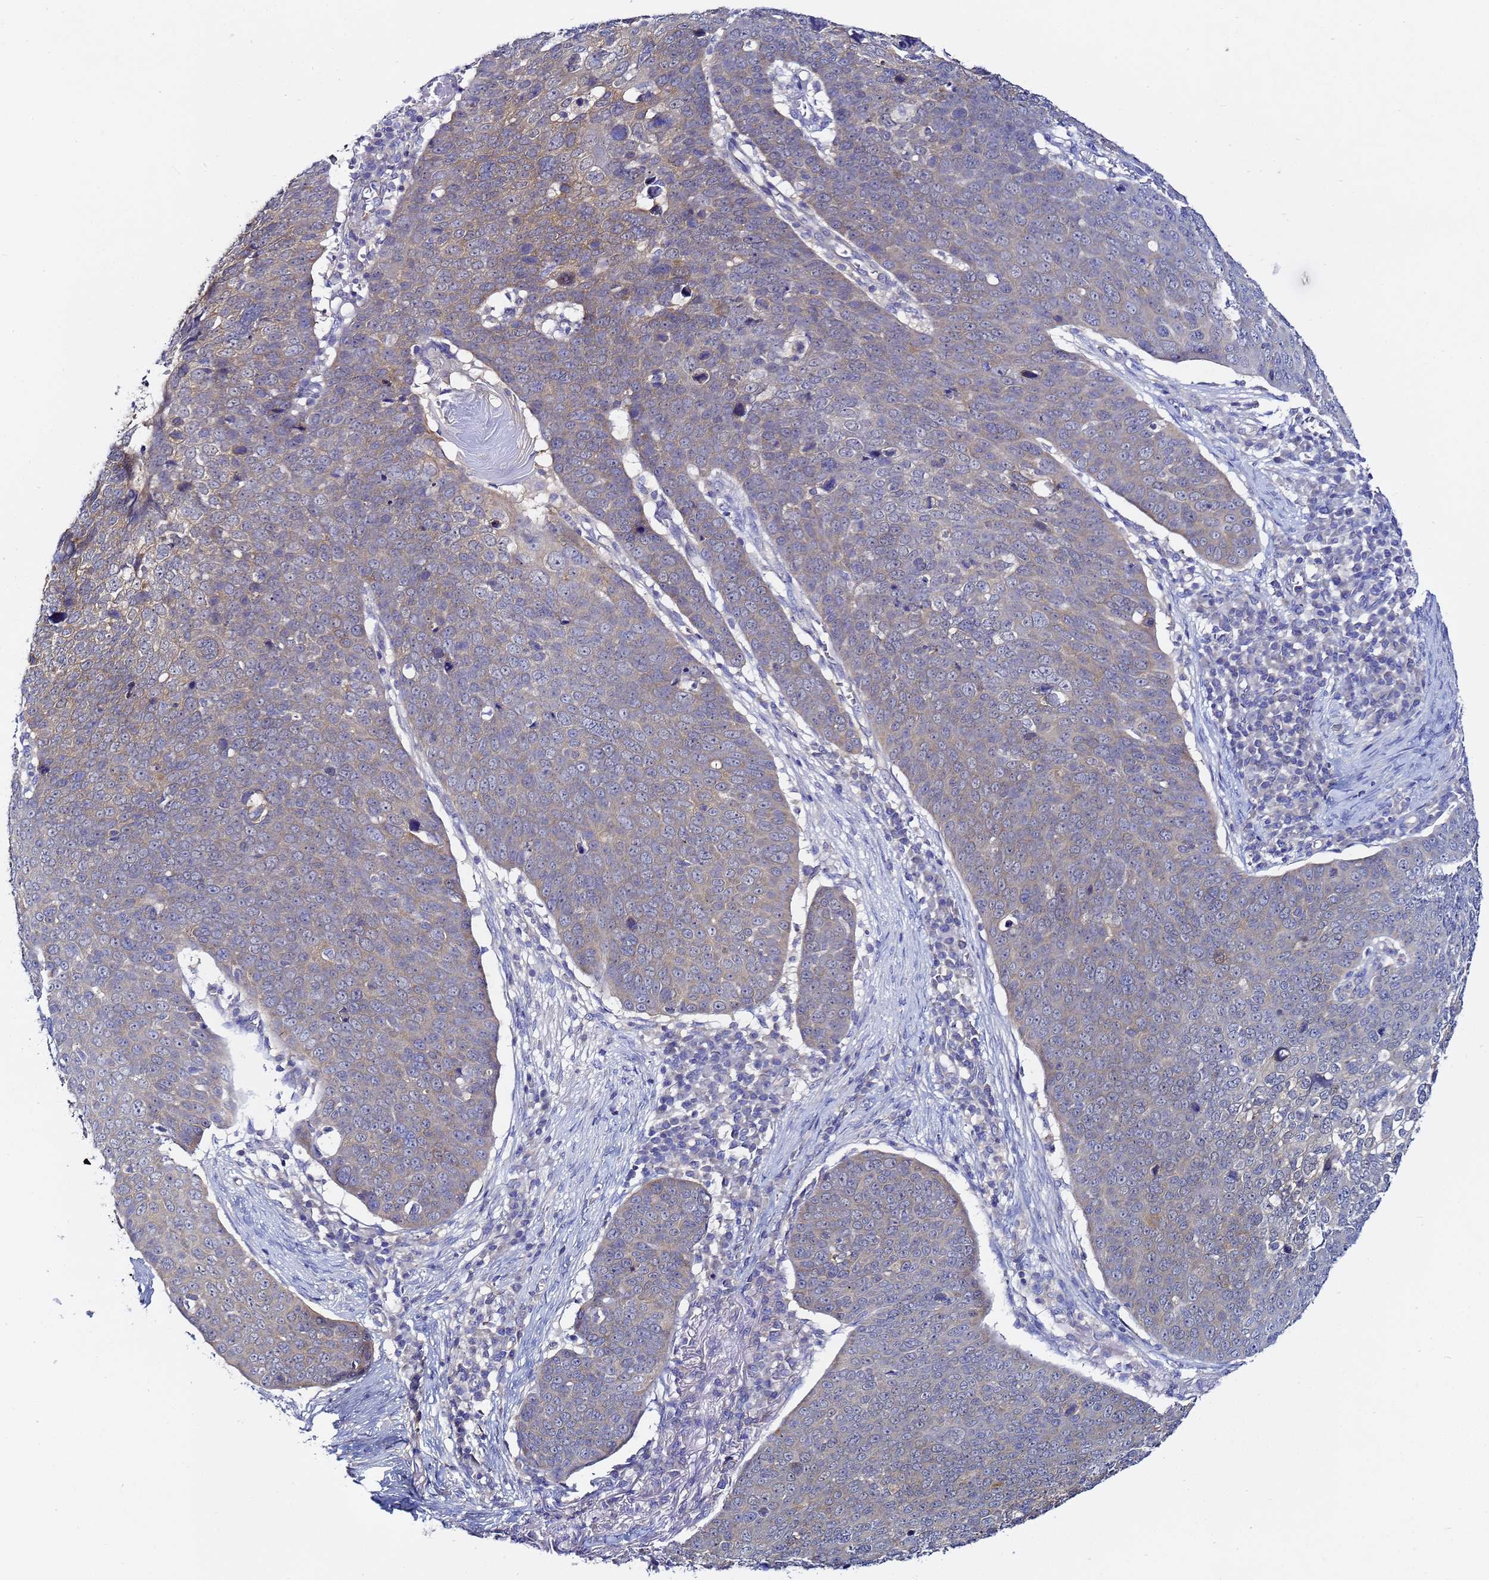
{"staining": {"intensity": "moderate", "quantity": "<25%", "location": "cytoplasmic/membranous"}, "tissue": "skin cancer", "cell_type": "Tumor cells", "image_type": "cancer", "snomed": [{"axis": "morphology", "description": "Squamous cell carcinoma, NOS"}, {"axis": "topography", "description": "Skin"}], "caption": "Moderate cytoplasmic/membranous staining is identified in about <25% of tumor cells in skin squamous cell carcinoma.", "gene": "LENG1", "patient": {"sex": "male", "age": 71}}